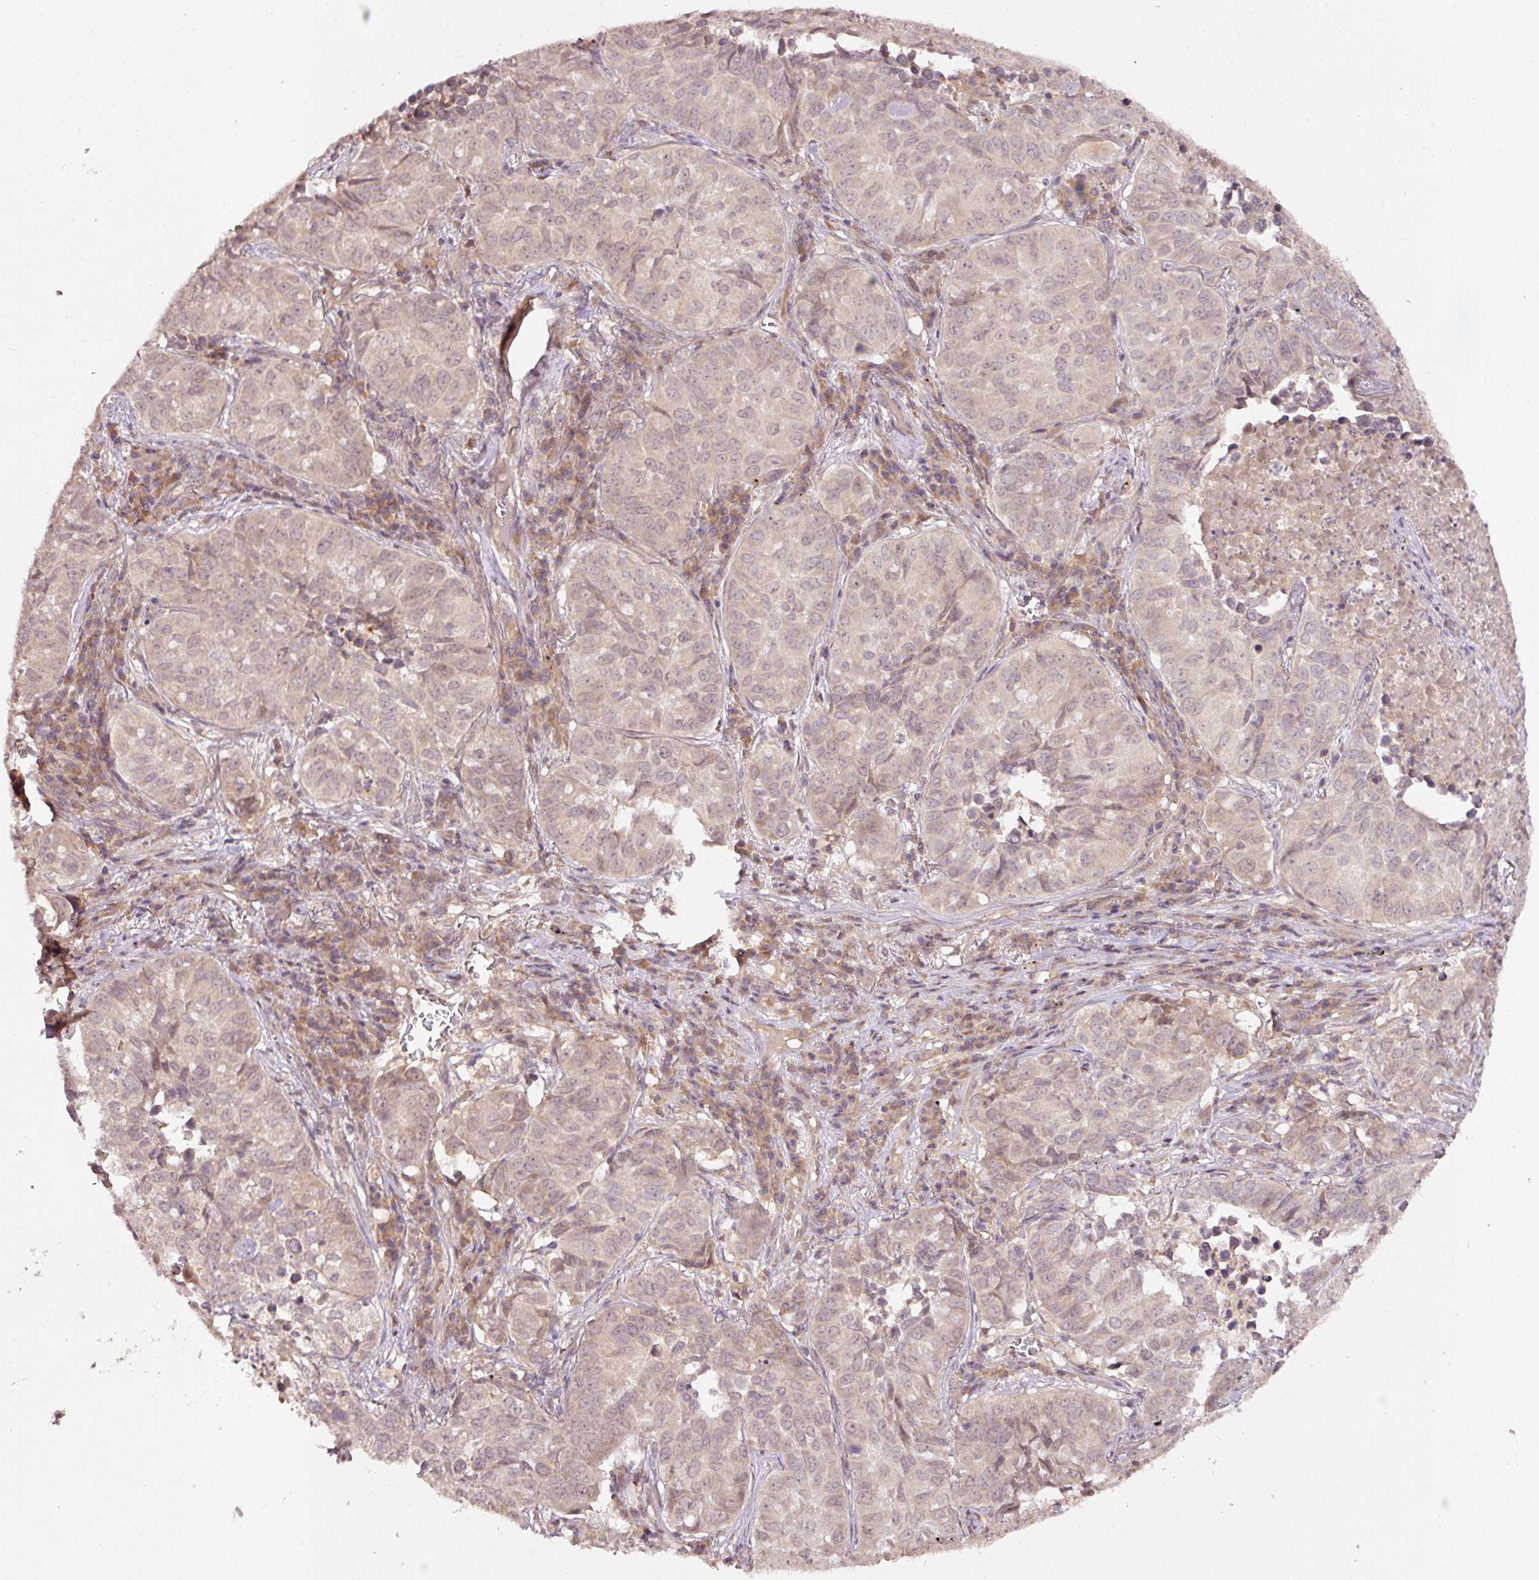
{"staining": {"intensity": "weak", "quantity": "25%-75%", "location": "nuclear"}, "tissue": "lung cancer", "cell_type": "Tumor cells", "image_type": "cancer", "snomed": [{"axis": "morphology", "description": "Adenocarcinoma, NOS"}, {"axis": "topography", "description": "Lung"}], "caption": "Immunohistochemical staining of human adenocarcinoma (lung) shows low levels of weak nuclear positivity in about 25%-75% of tumor cells. (brown staining indicates protein expression, while blue staining denotes nuclei).", "gene": "PCDHB1", "patient": {"sex": "female", "age": 50}}